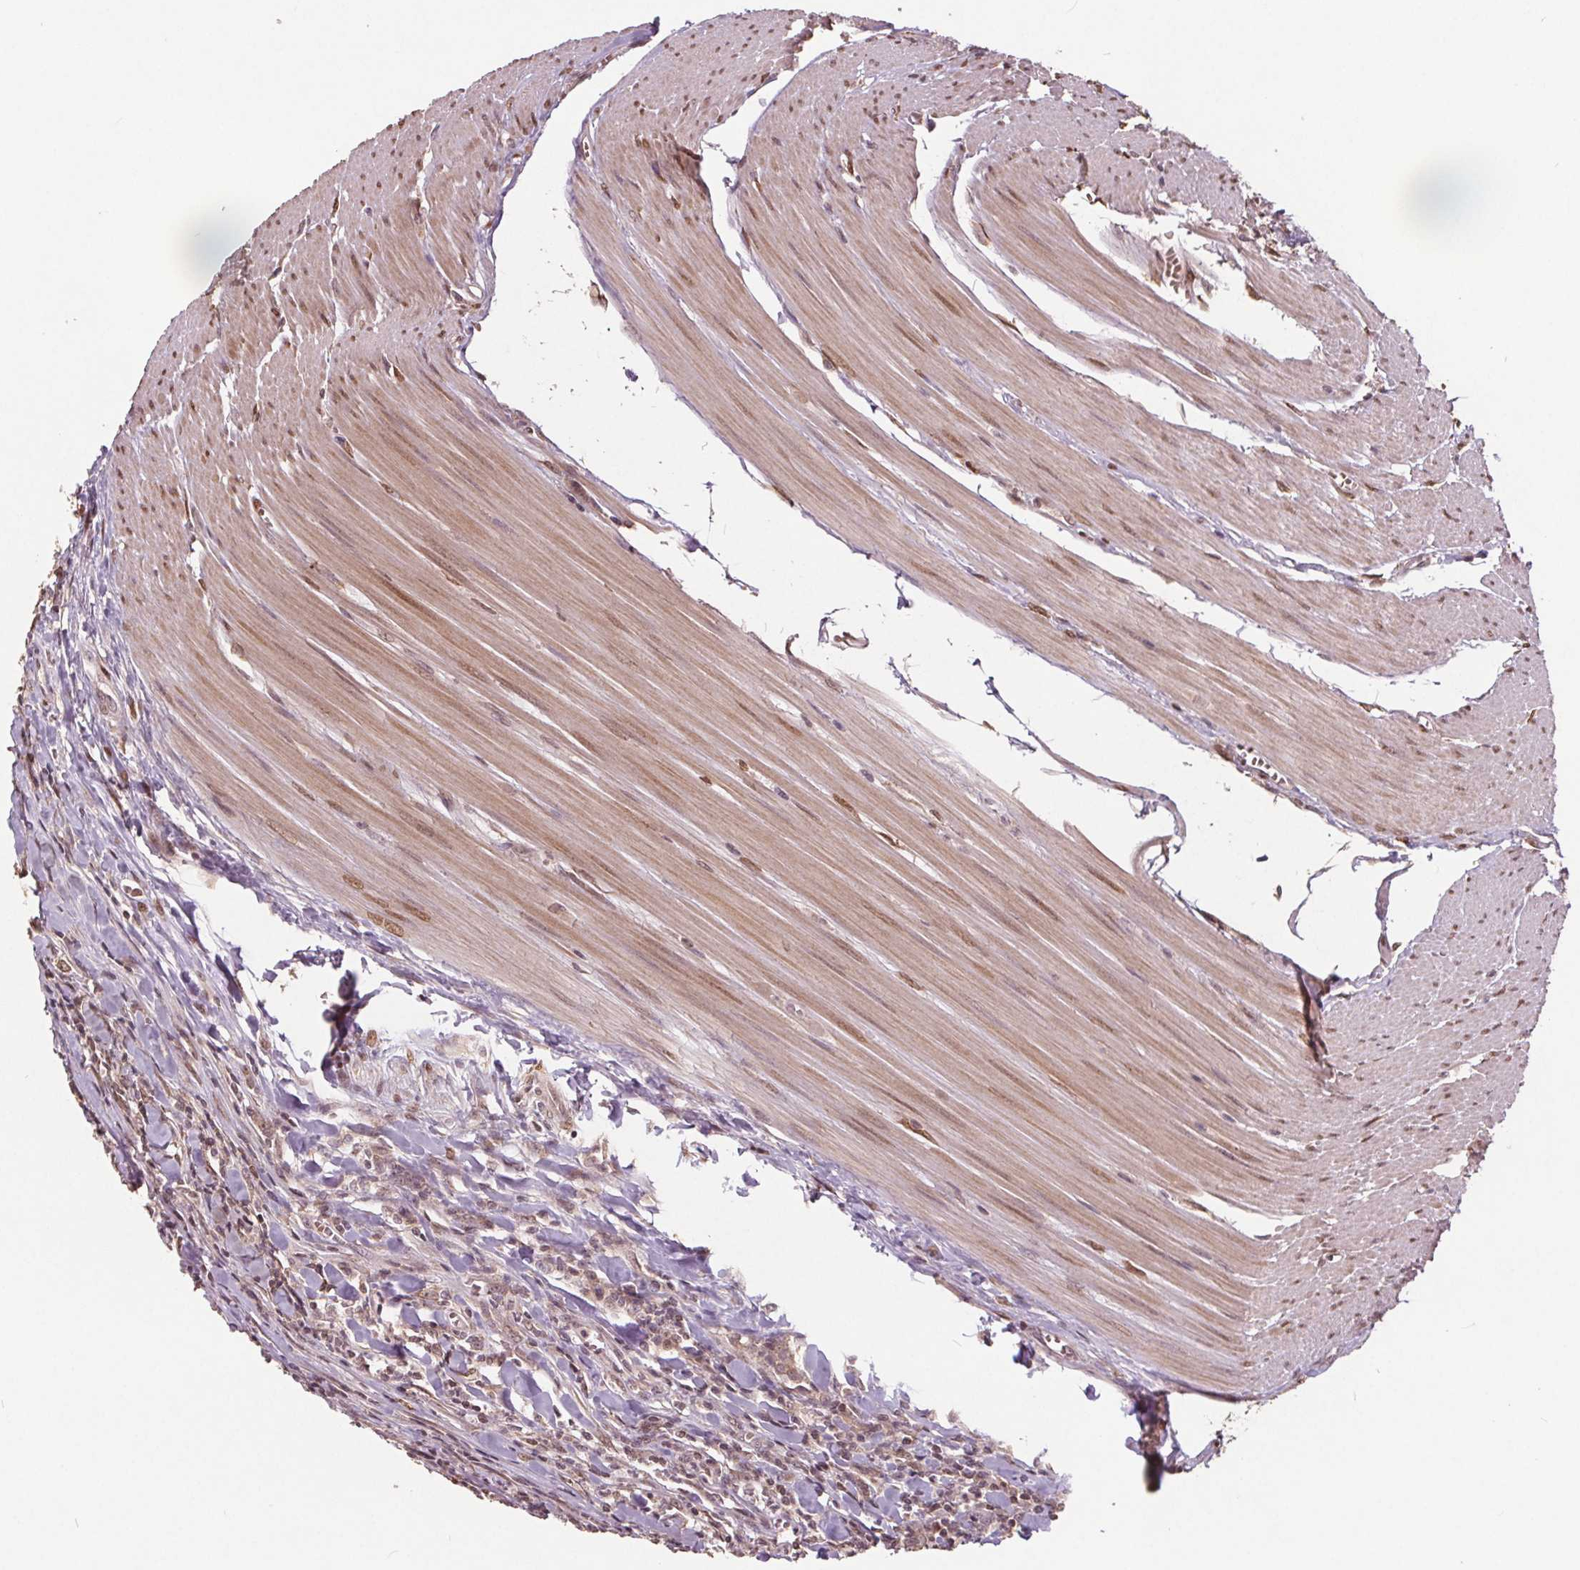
{"staining": {"intensity": "weak", "quantity": "<25%", "location": "cytoplasmic/membranous,nuclear"}, "tissue": "colorectal cancer", "cell_type": "Tumor cells", "image_type": "cancer", "snomed": [{"axis": "morphology", "description": "Adenocarcinoma, NOS"}, {"axis": "topography", "description": "Colon"}], "caption": "Tumor cells are negative for protein expression in human colorectal adenocarcinoma. (DAB immunohistochemistry visualized using brightfield microscopy, high magnification).", "gene": "HIF1AN", "patient": {"sex": "female", "age": 67}}